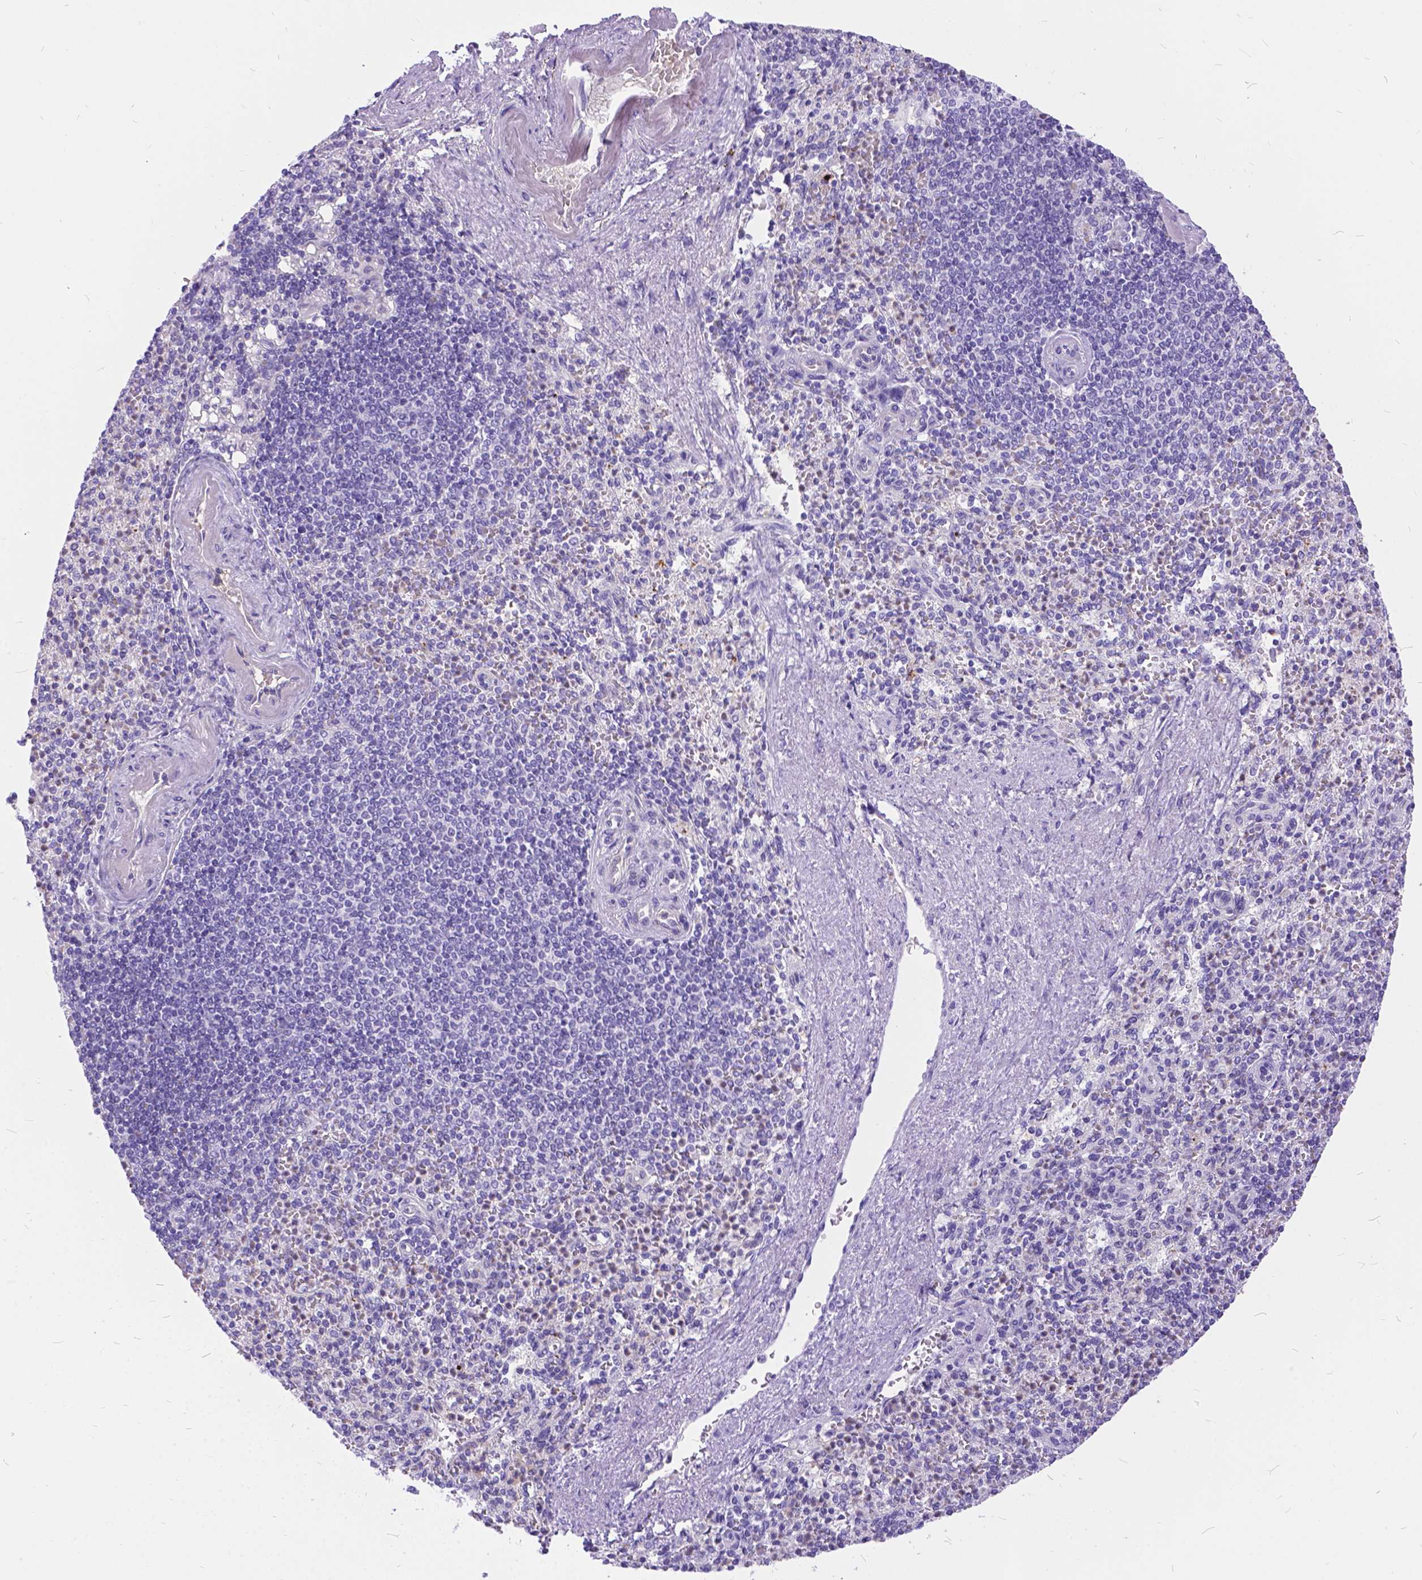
{"staining": {"intensity": "negative", "quantity": "none", "location": "none"}, "tissue": "spleen", "cell_type": "Cells in red pulp", "image_type": "normal", "snomed": [{"axis": "morphology", "description": "Normal tissue, NOS"}, {"axis": "topography", "description": "Spleen"}], "caption": "This image is of normal spleen stained with IHC to label a protein in brown with the nuclei are counter-stained blue. There is no positivity in cells in red pulp.", "gene": "TMEM169", "patient": {"sex": "female", "age": 74}}